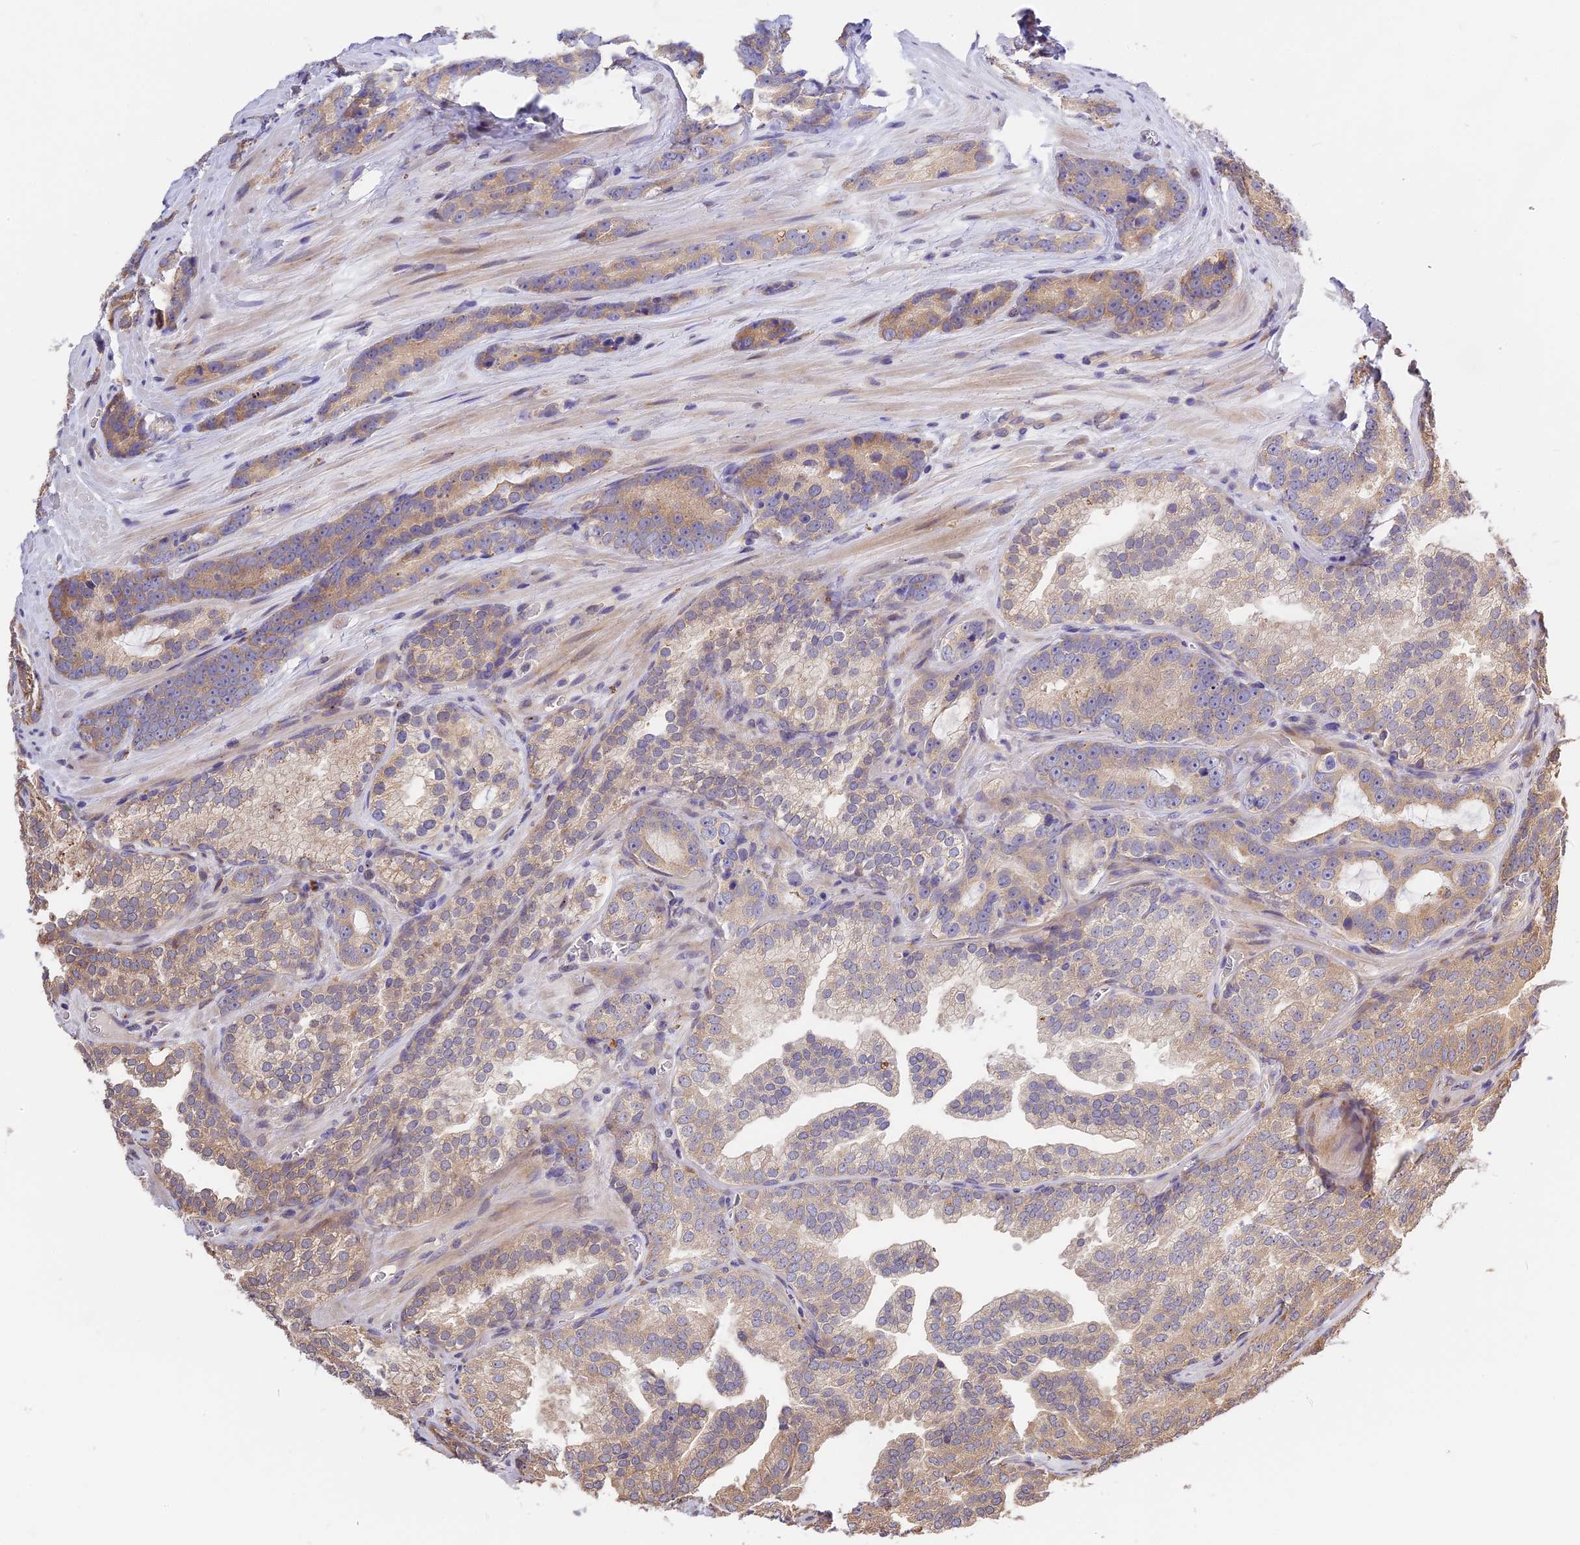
{"staining": {"intensity": "moderate", "quantity": "25%-75%", "location": "cytoplasmic/membranous"}, "tissue": "prostate cancer", "cell_type": "Tumor cells", "image_type": "cancer", "snomed": [{"axis": "morphology", "description": "Adenocarcinoma, High grade"}, {"axis": "topography", "description": "Prostate"}], "caption": "Immunohistochemical staining of human prostate high-grade adenocarcinoma shows moderate cytoplasmic/membranous protein expression in approximately 25%-75% of tumor cells.", "gene": "BSCL2", "patient": {"sex": "male", "age": 62}}